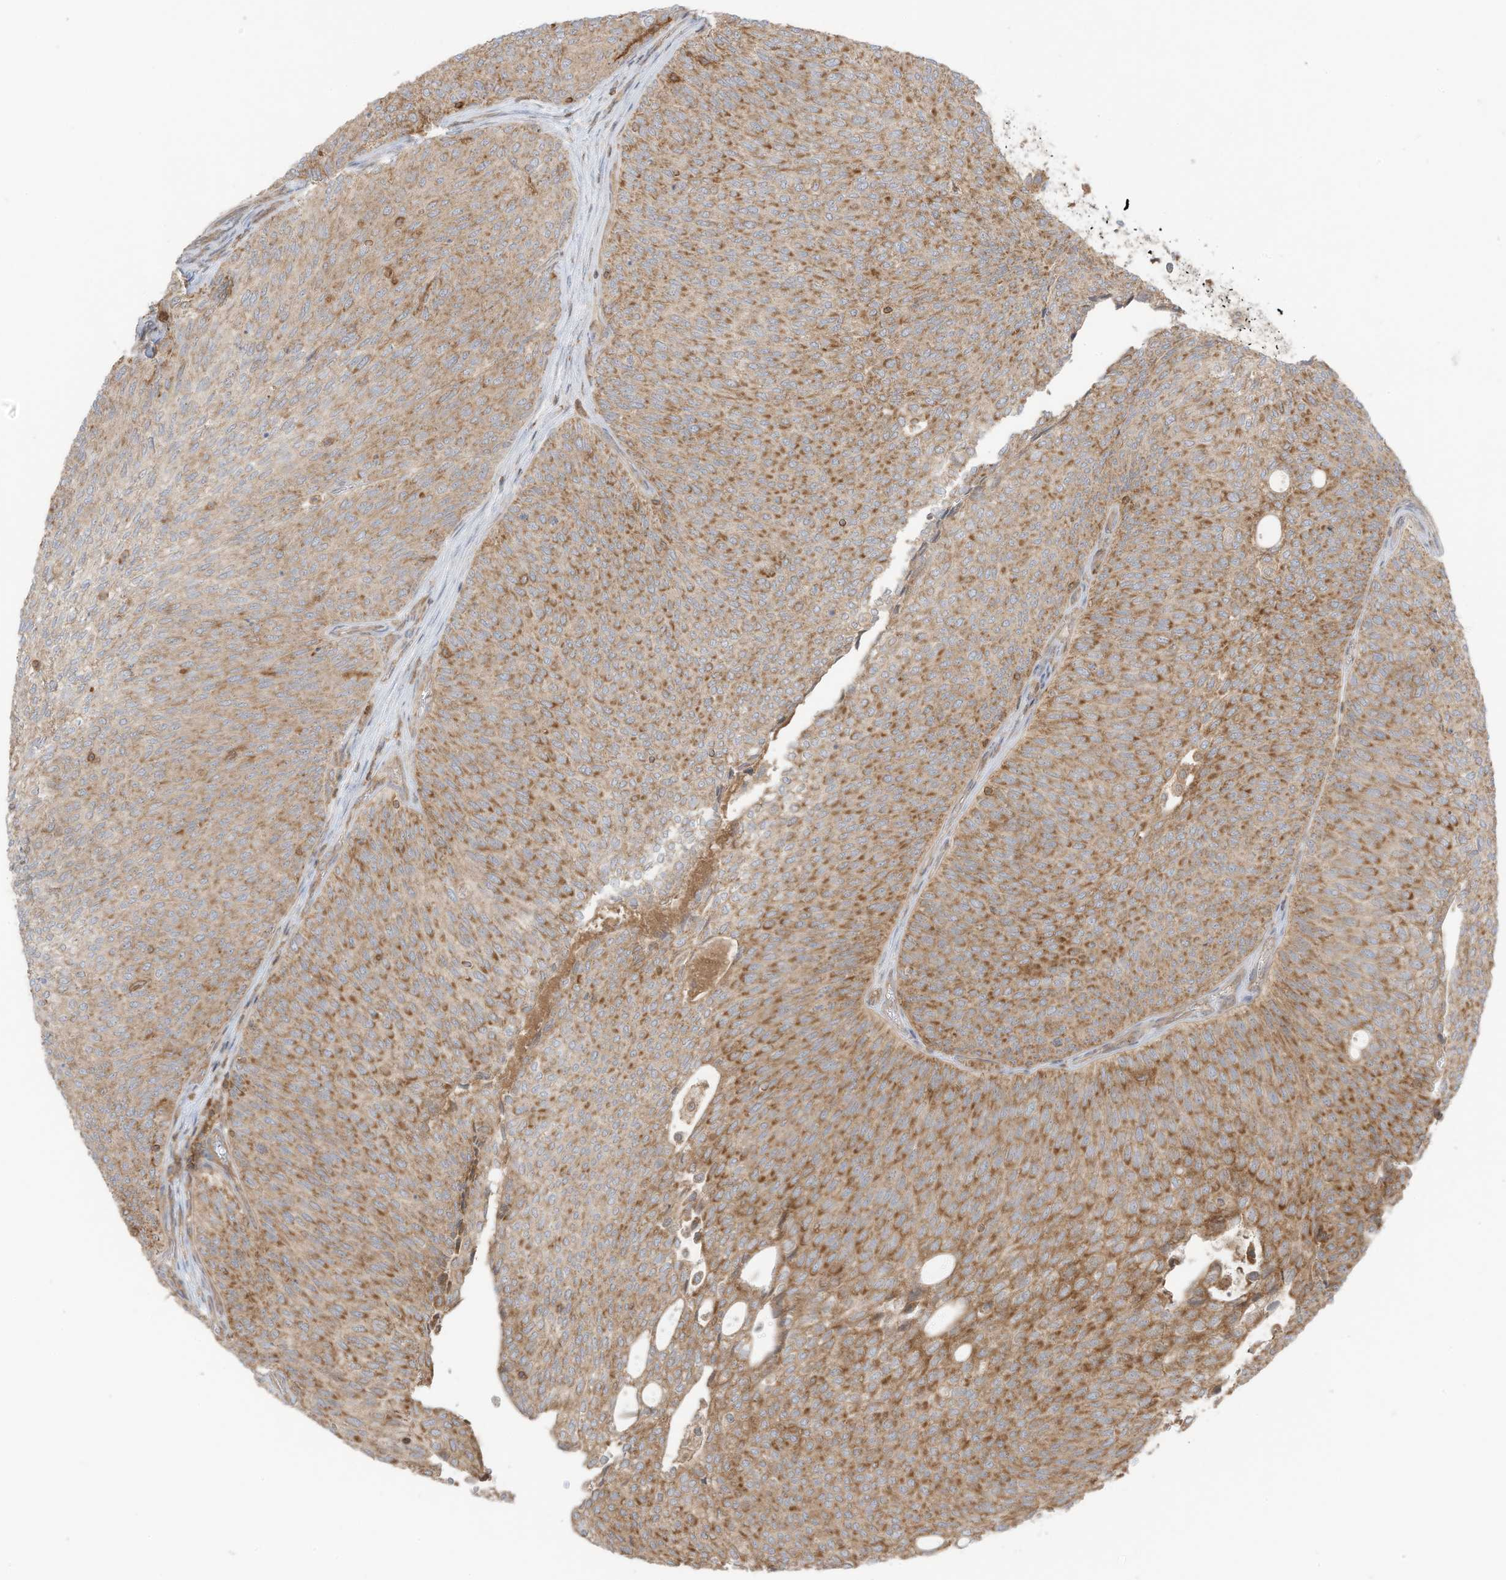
{"staining": {"intensity": "moderate", "quantity": ">75%", "location": "cytoplasmic/membranous"}, "tissue": "urothelial cancer", "cell_type": "Tumor cells", "image_type": "cancer", "snomed": [{"axis": "morphology", "description": "Urothelial carcinoma, Low grade"}, {"axis": "topography", "description": "Urinary bladder"}], "caption": "Human urothelial cancer stained with a brown dye reveals moderate cytoplasmic/membranous positive staining in about >75% of tumor cells.", "gene": "SLC25A12", "patient": {"sex": "female", "age": 79}}